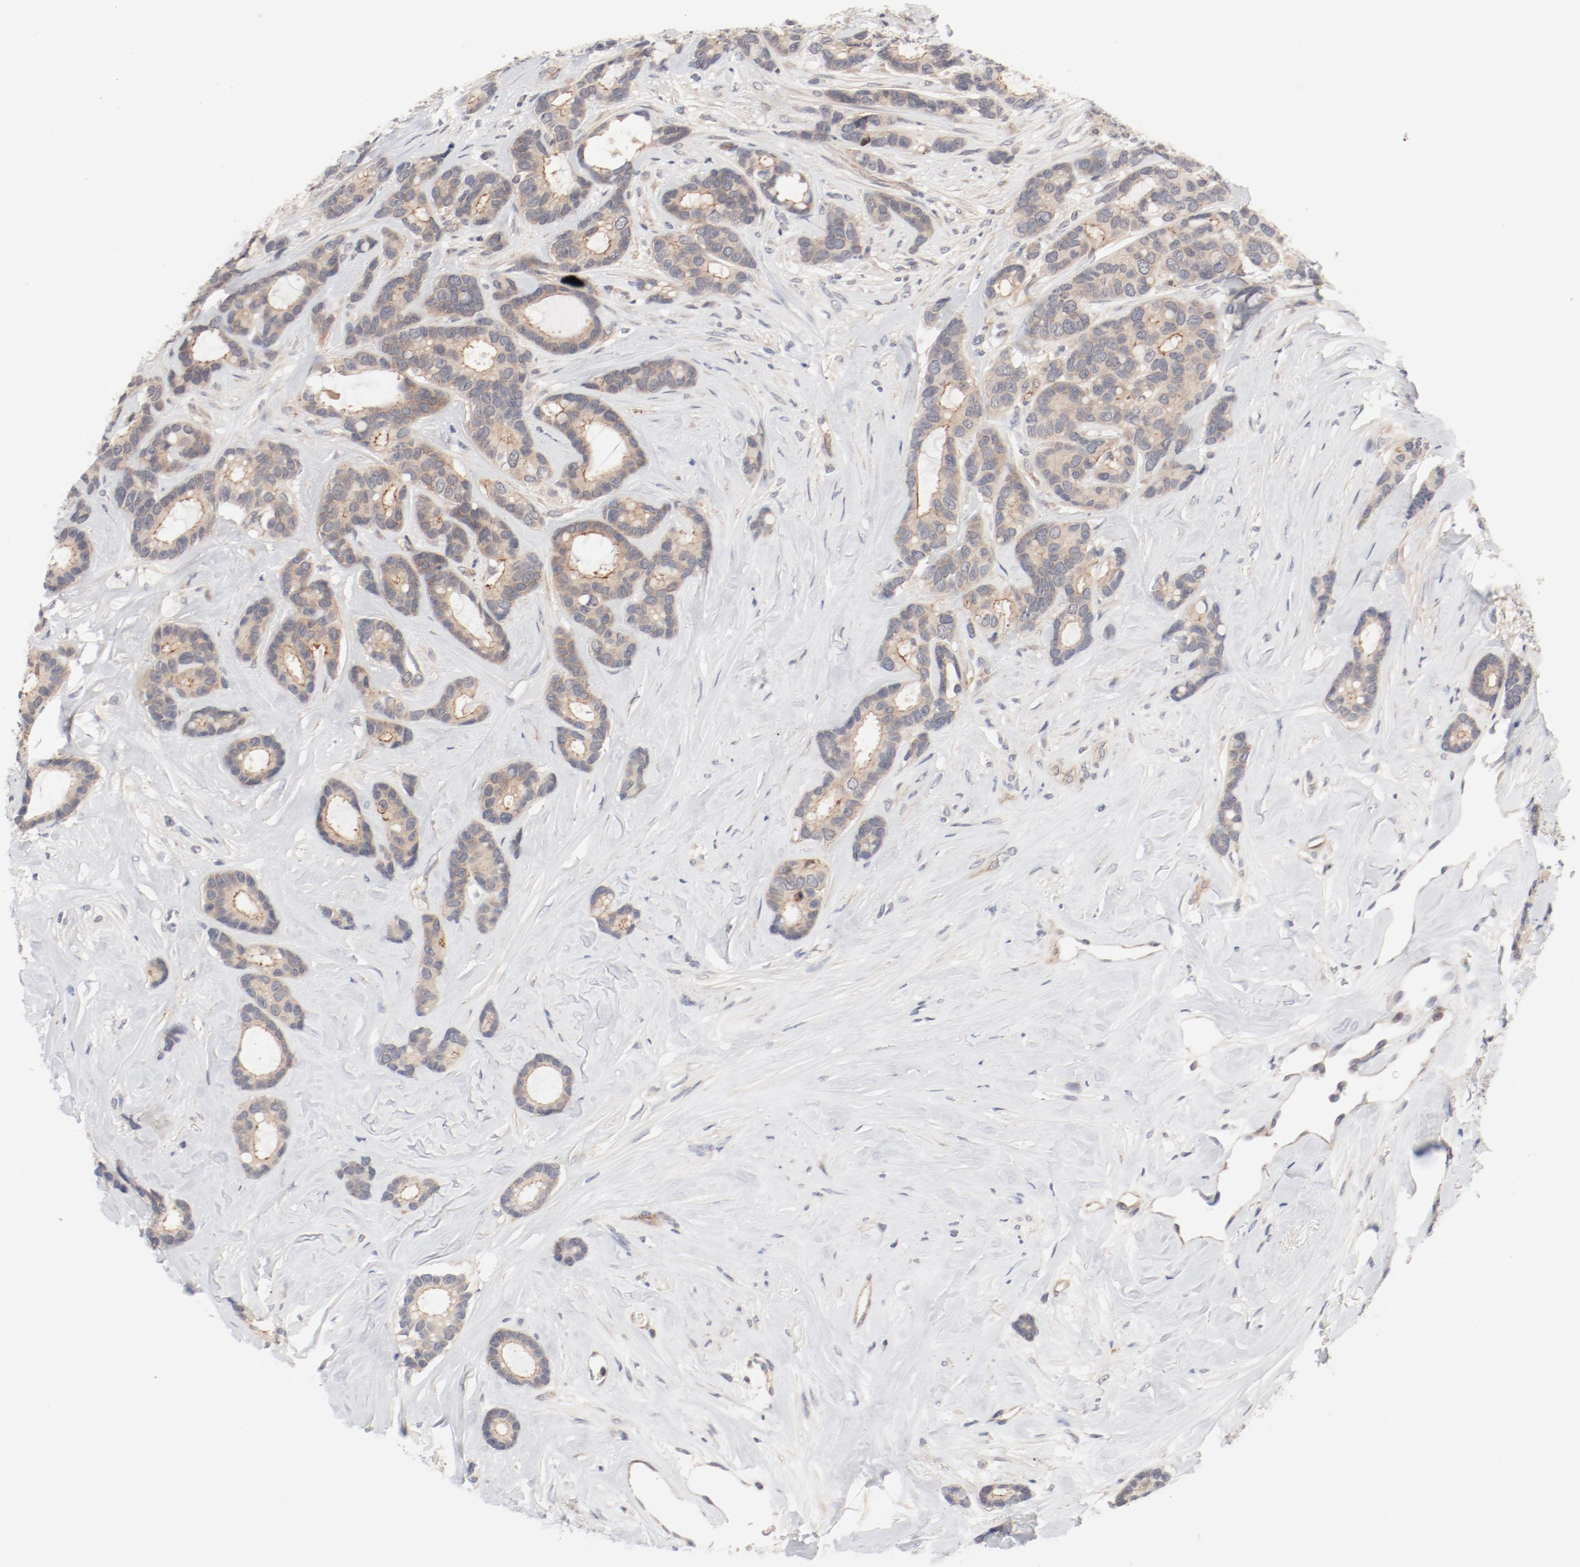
{"staining": {"intensity": "weak", "quantity": "25%-75%", "location": "cytoplasmic/membranous"}, "tissue": "breast cancer", "cell_type": "Tumor cells", "image_type": "cancer", "snomed": [{"axis": "morphology", "description": "Duct carcinoma"}, {"axis": "topography", "description": "Breast"}], "caption": "There is low levels of weak cytoplasmic/membranous expression in tumor cells of invasive ductal carcinoma (breast), as demonstrated by immunohistochemical staining (brown color).", "gene": "ZNF267", "patient": {"sex": "female", "age": 87}}